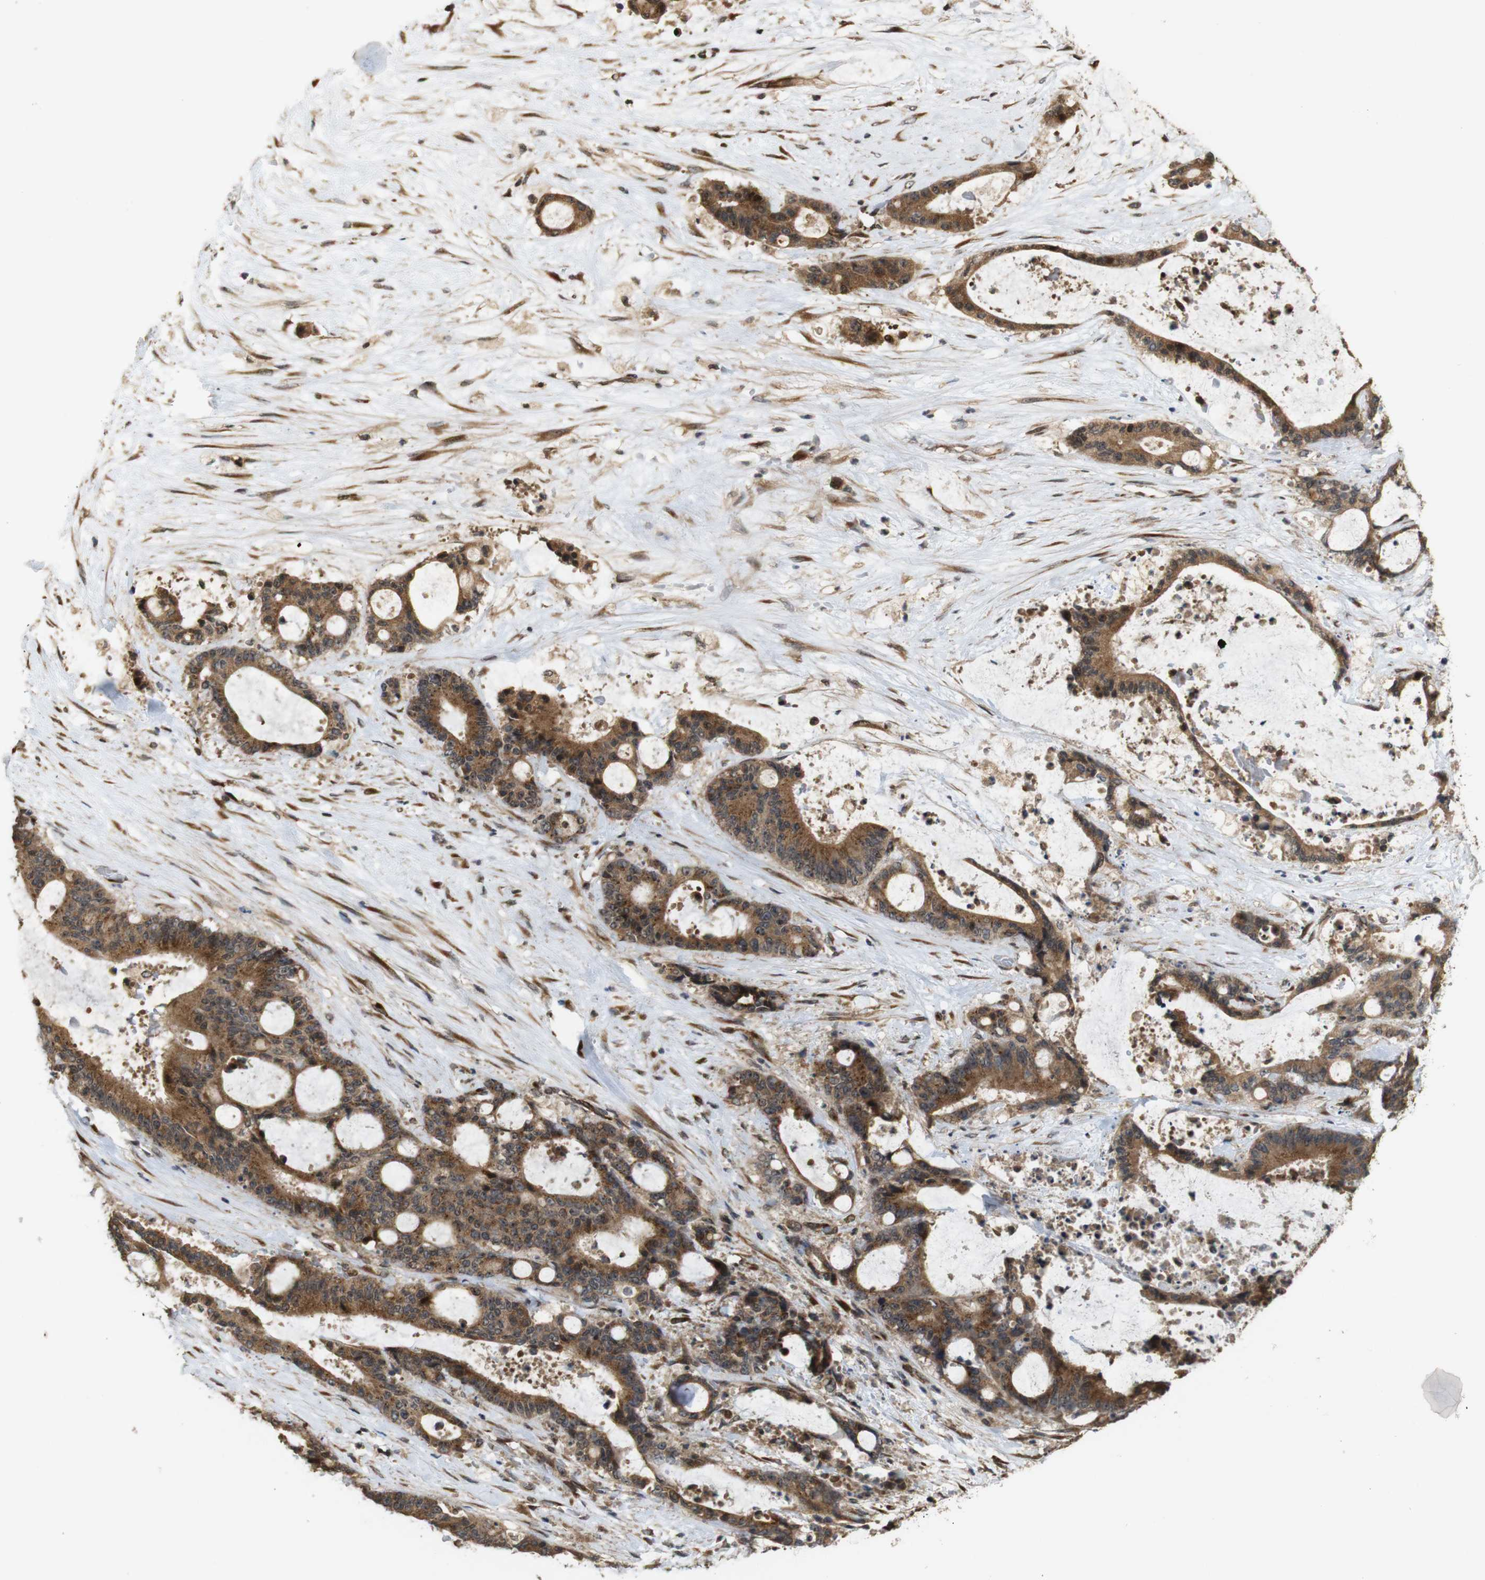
{"staining": {"intensity": "moderate", "quantity": ">75%", "location": "cytoplasmic/membranous"}, "tissue": "liver cancer", "cell_type": "Tumor cells", "image_type": "cancer", "snomed": [{"axis": "morphology", "description": "Normal tissue, NOS"}, {"axis": "morphology", "description": "Cholangiocarcinoma"}, {"axis": "topography", "description": "Liver"}, {"axis": "topography", "description": "Peripheral nerve tissue"}], "caption": "Brown immunohistochemical staining in human liver cancer (cholangiocarcinoma) shows moderate cytoplasmic/membranous staining in about >75% of tumor cells.", "gene": "EFCAB14", "patient": {"sex": "female", "age": 73}}